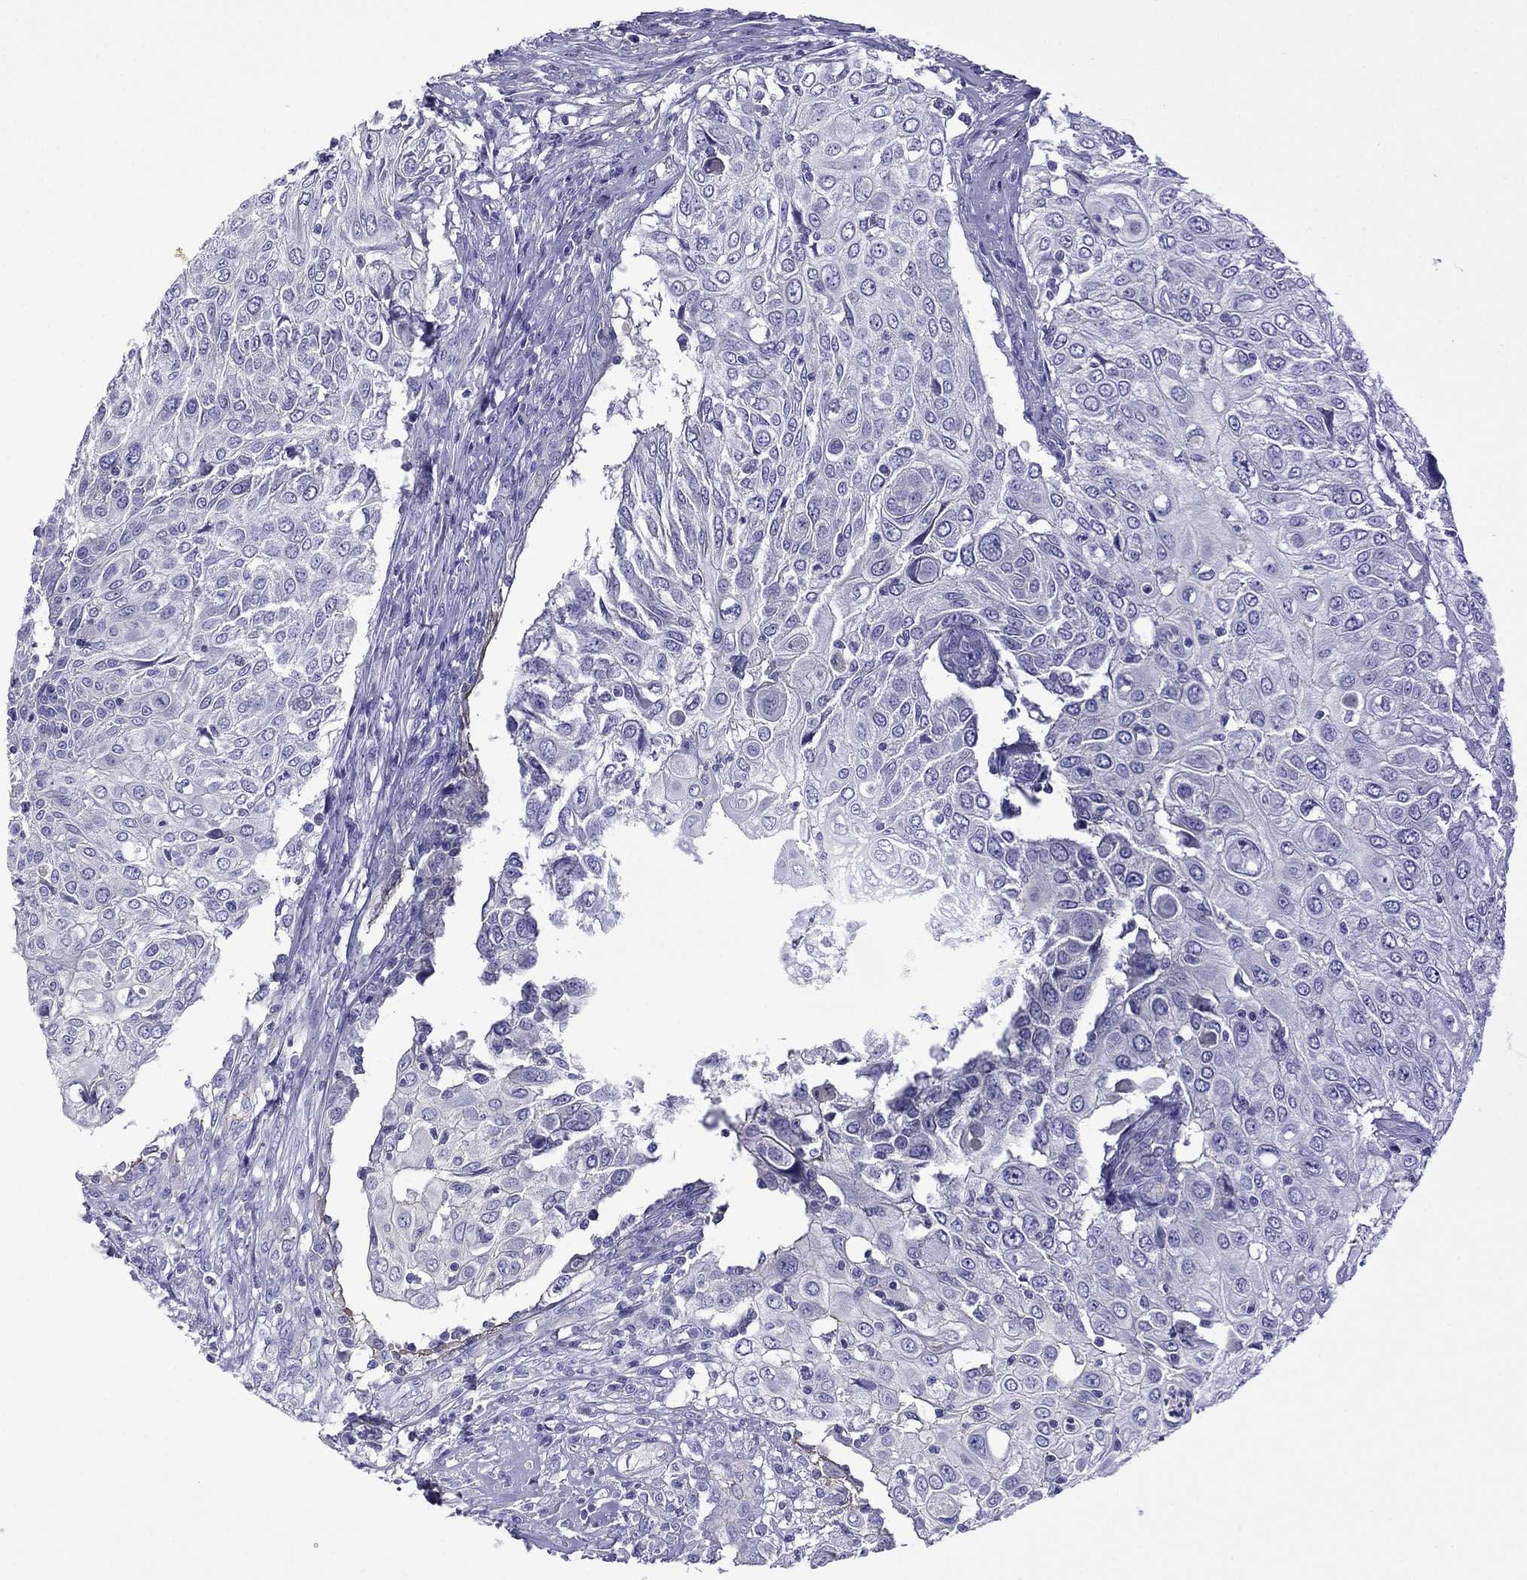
{"staining": {"intensity": "negative", "quantity": "none", "location": "none"}, "tissue": "urothelial cancer", "cell_type": "Tumor cells", "image_type": "cancer", "snomed": [{"axis": "morphology", "description": "Urothelial carcinoma, High grade"}, {"axis": "topography", "description": "Urinary bladder"}], "caption": "Urothelial cancer was stained to show a protein in brown. There is no significant expression in tumor cells.", "gene": "STAR", "patient": {"sex": "female", "age": 79}}